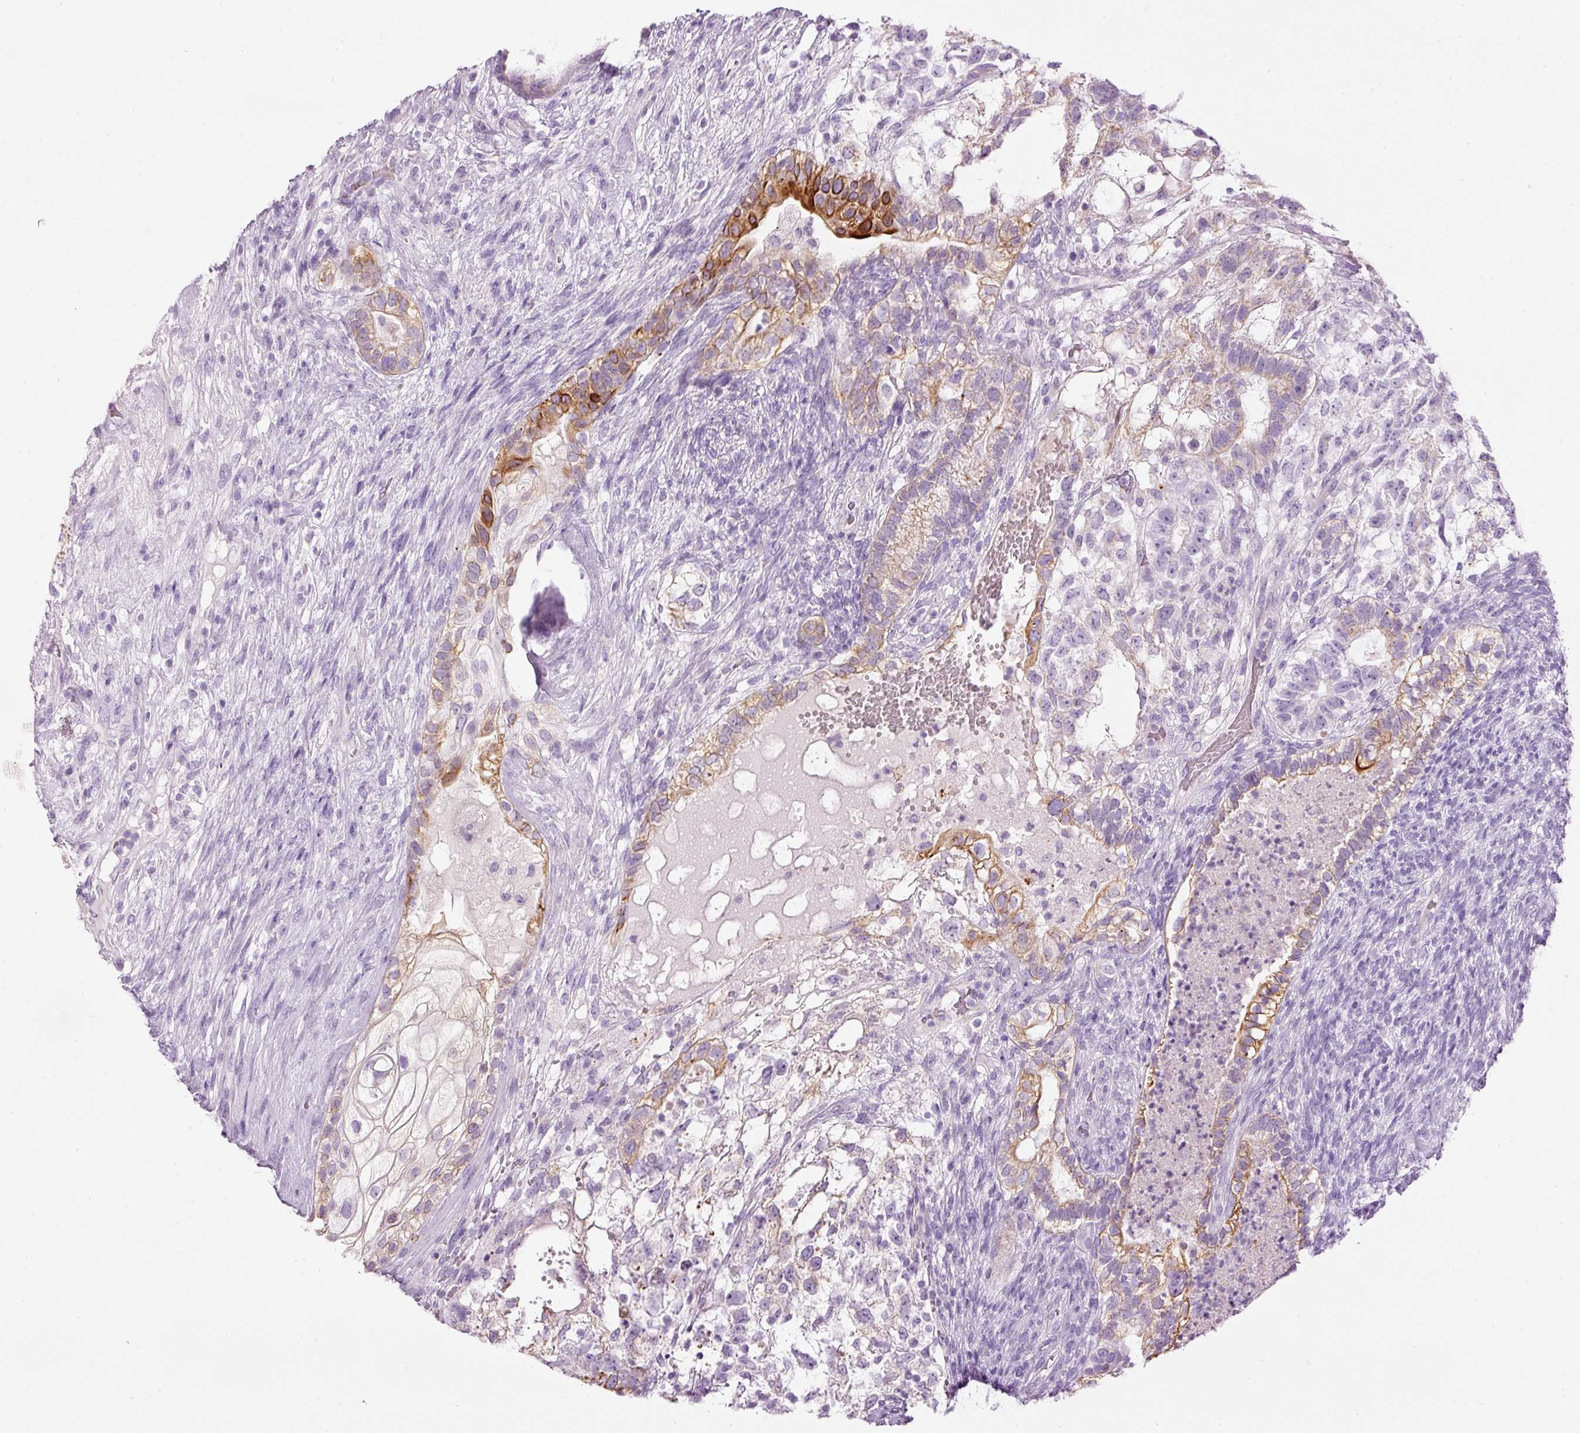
{"staining": {"intensity": "moderate", "quantity": "25%-75%", "location": "cytoplasmic/membranous"}, "tissue": "testis cancer", "cell_type": "Tumor cells", "image_type": "cancer", "snomed": [{"axis": "morphology", "description": "Seminoma, NOS"}, {"axis": "morphology", "description": "Carcinoma, Embryonal, NOS"}, {"axis": "topography", "description": "Testis"}], "caption": "Immunohistochemical staining of testis cancer (seminoma) exhibits medium levels of moderate cytoplasmic/membranous protein expression in approximately 25%-75% of tumor cells.", "gene": "CARD16", "patient": {"sex": "male", "age": 41}}